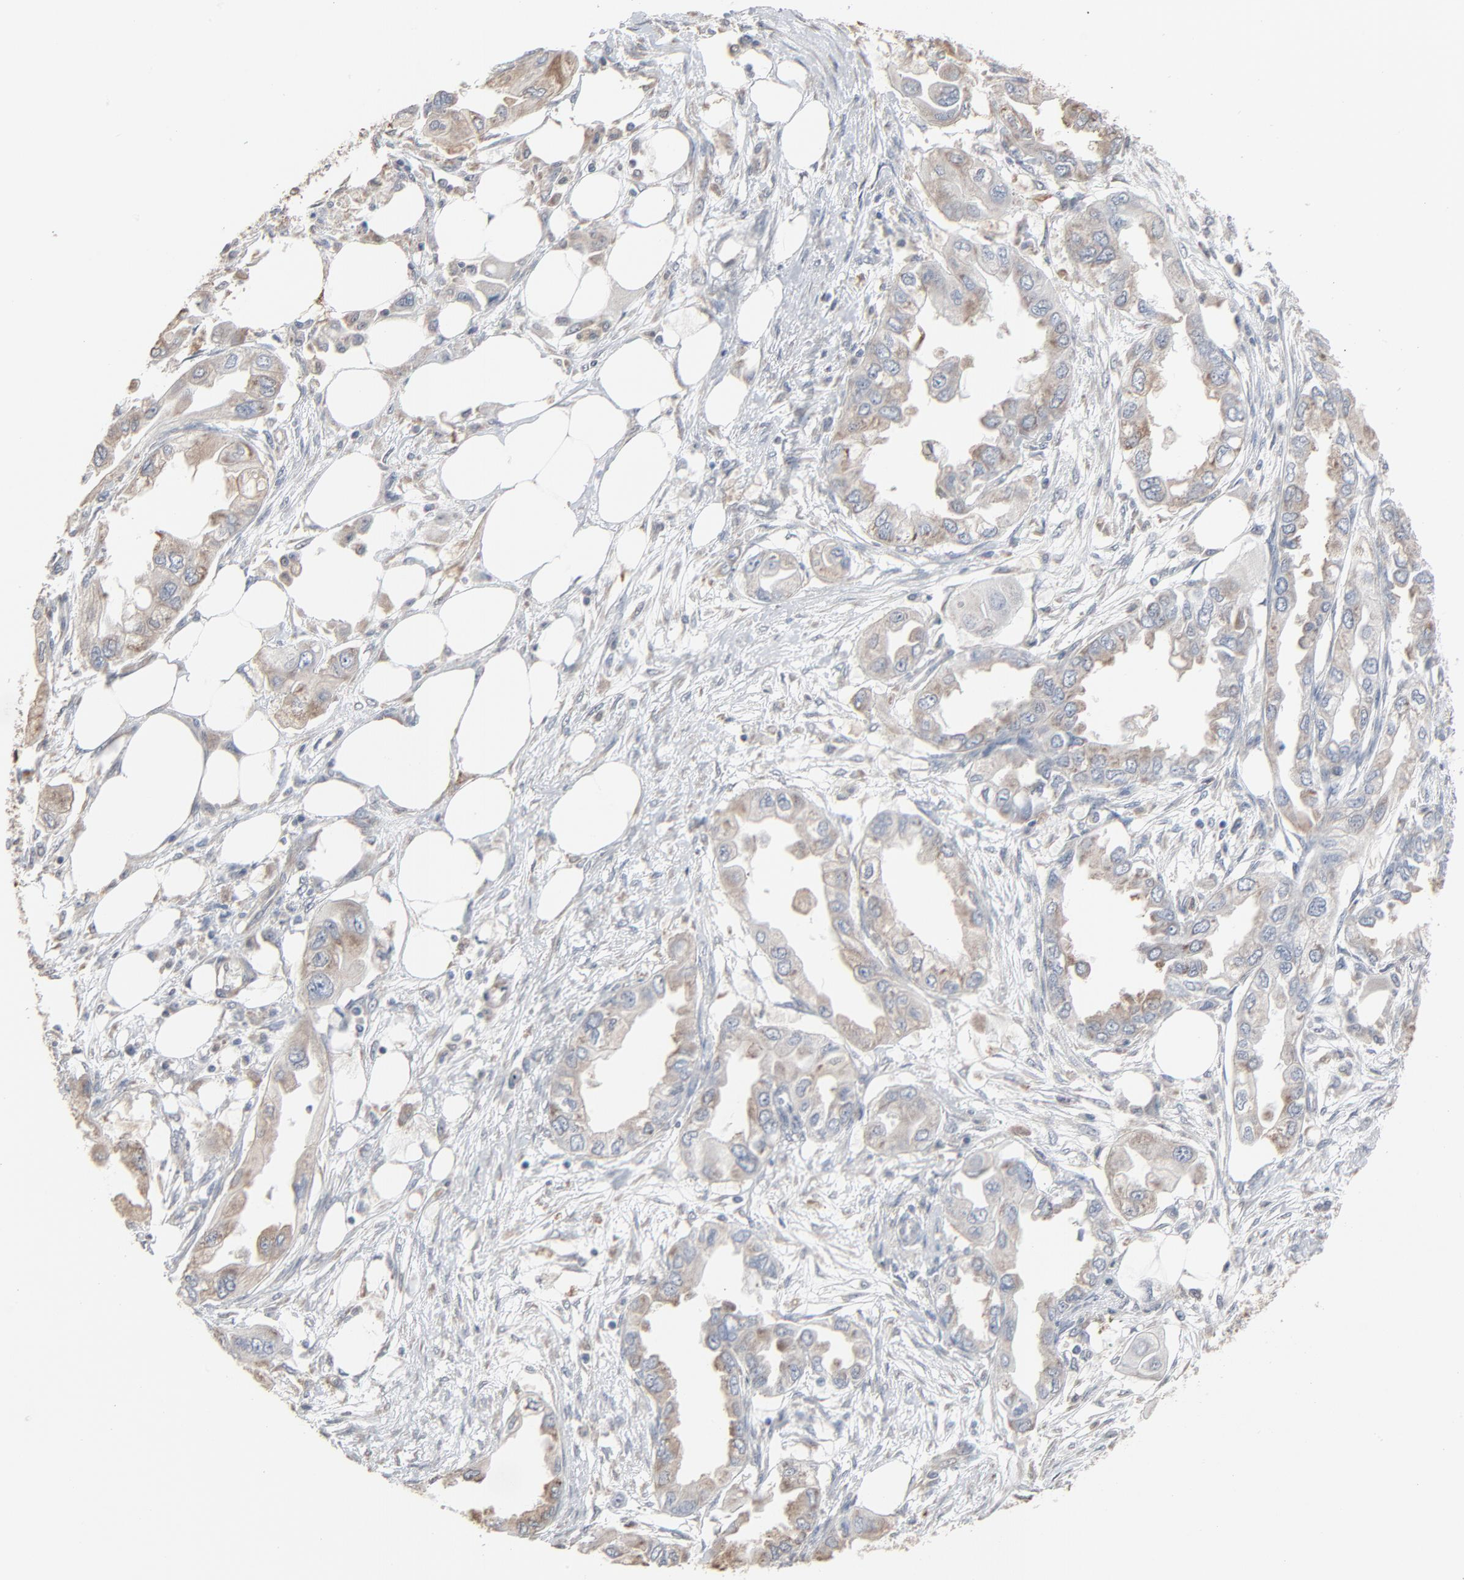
{"staining": {"intensity": "weak", "quantity": ">75%", "location": "cytoplasmic/membranous"}, "tissue": "endometrial cancer", "cell_type": "Tumor cells", "image_type": "cancer", "snomed": [{"axis": "morphology", "description": "Adenocarcinoma, NOS"}, {"axis": "topography", "description": "Endometrium"}], "caption": "Protein expression analysis of adenocarcinoma (endometrial) displays weak cytoplasmic/membranous positivity in approximately >75% of tumor cells. The staining is performed using DAB brown chromogen to label protein expression. The nuclei are counter-stained blue using hematoxylin.", "gene": "CCT5", "patient": {"sex": "female", "age": 67}}